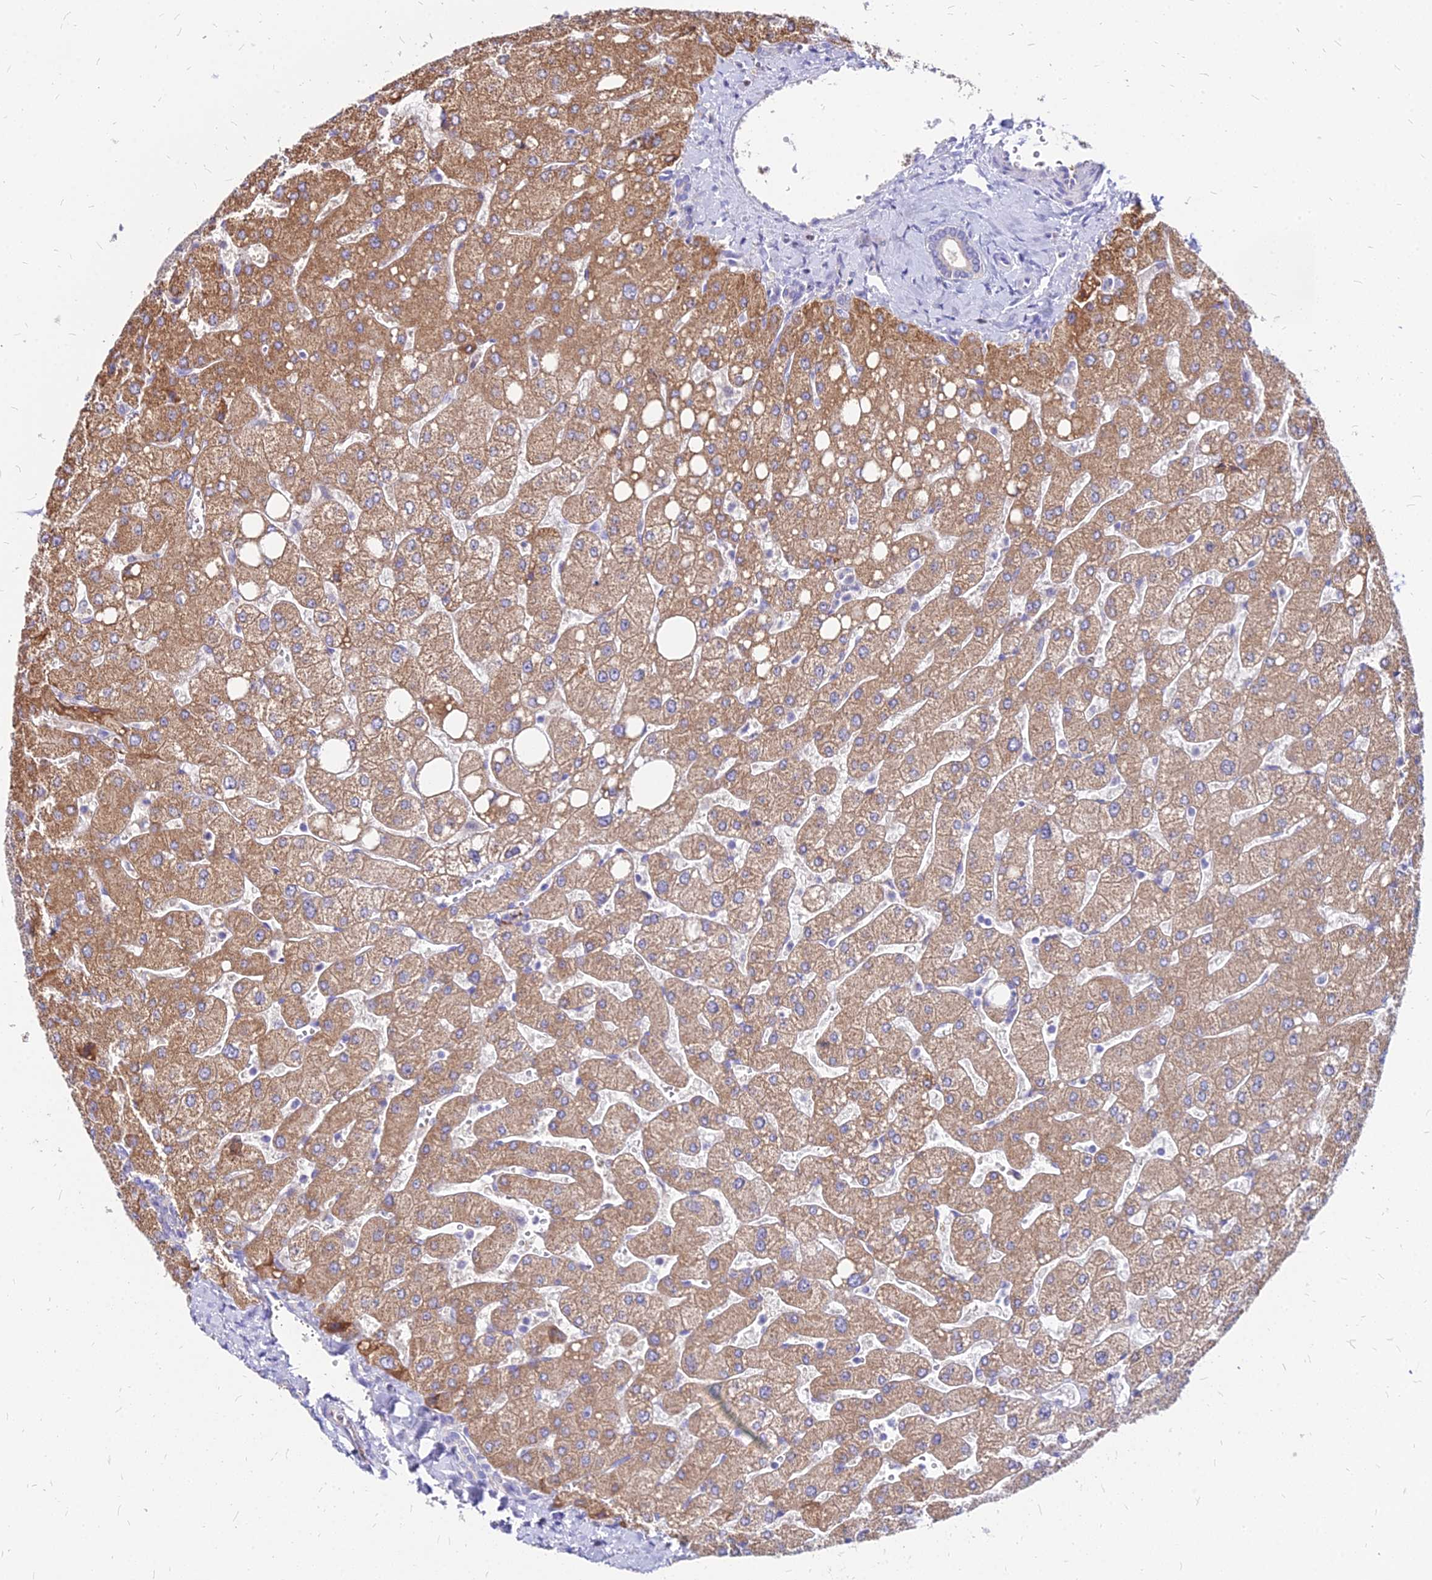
{"staining": {"intensity": "negative", "quantity": "none", "location": "none"}, "tissue": "liver", "cell_type": "Cholangiocytes", "image_type": "normal", "snomed": [{"axis": "morphology", "description": "Normal tissue, NOS"}, {"axis": "topography", "description": "Liver"}], "caption": "This histopathology image is of unremarkable liver stained with immunohistochemistry (IHC) to label a protein in brown with the nuclei are counter-stained blue. There is no expression in cholangiocytes.", "gene": "ACSM6", "patient": {"sex": "male", "age": 55}}